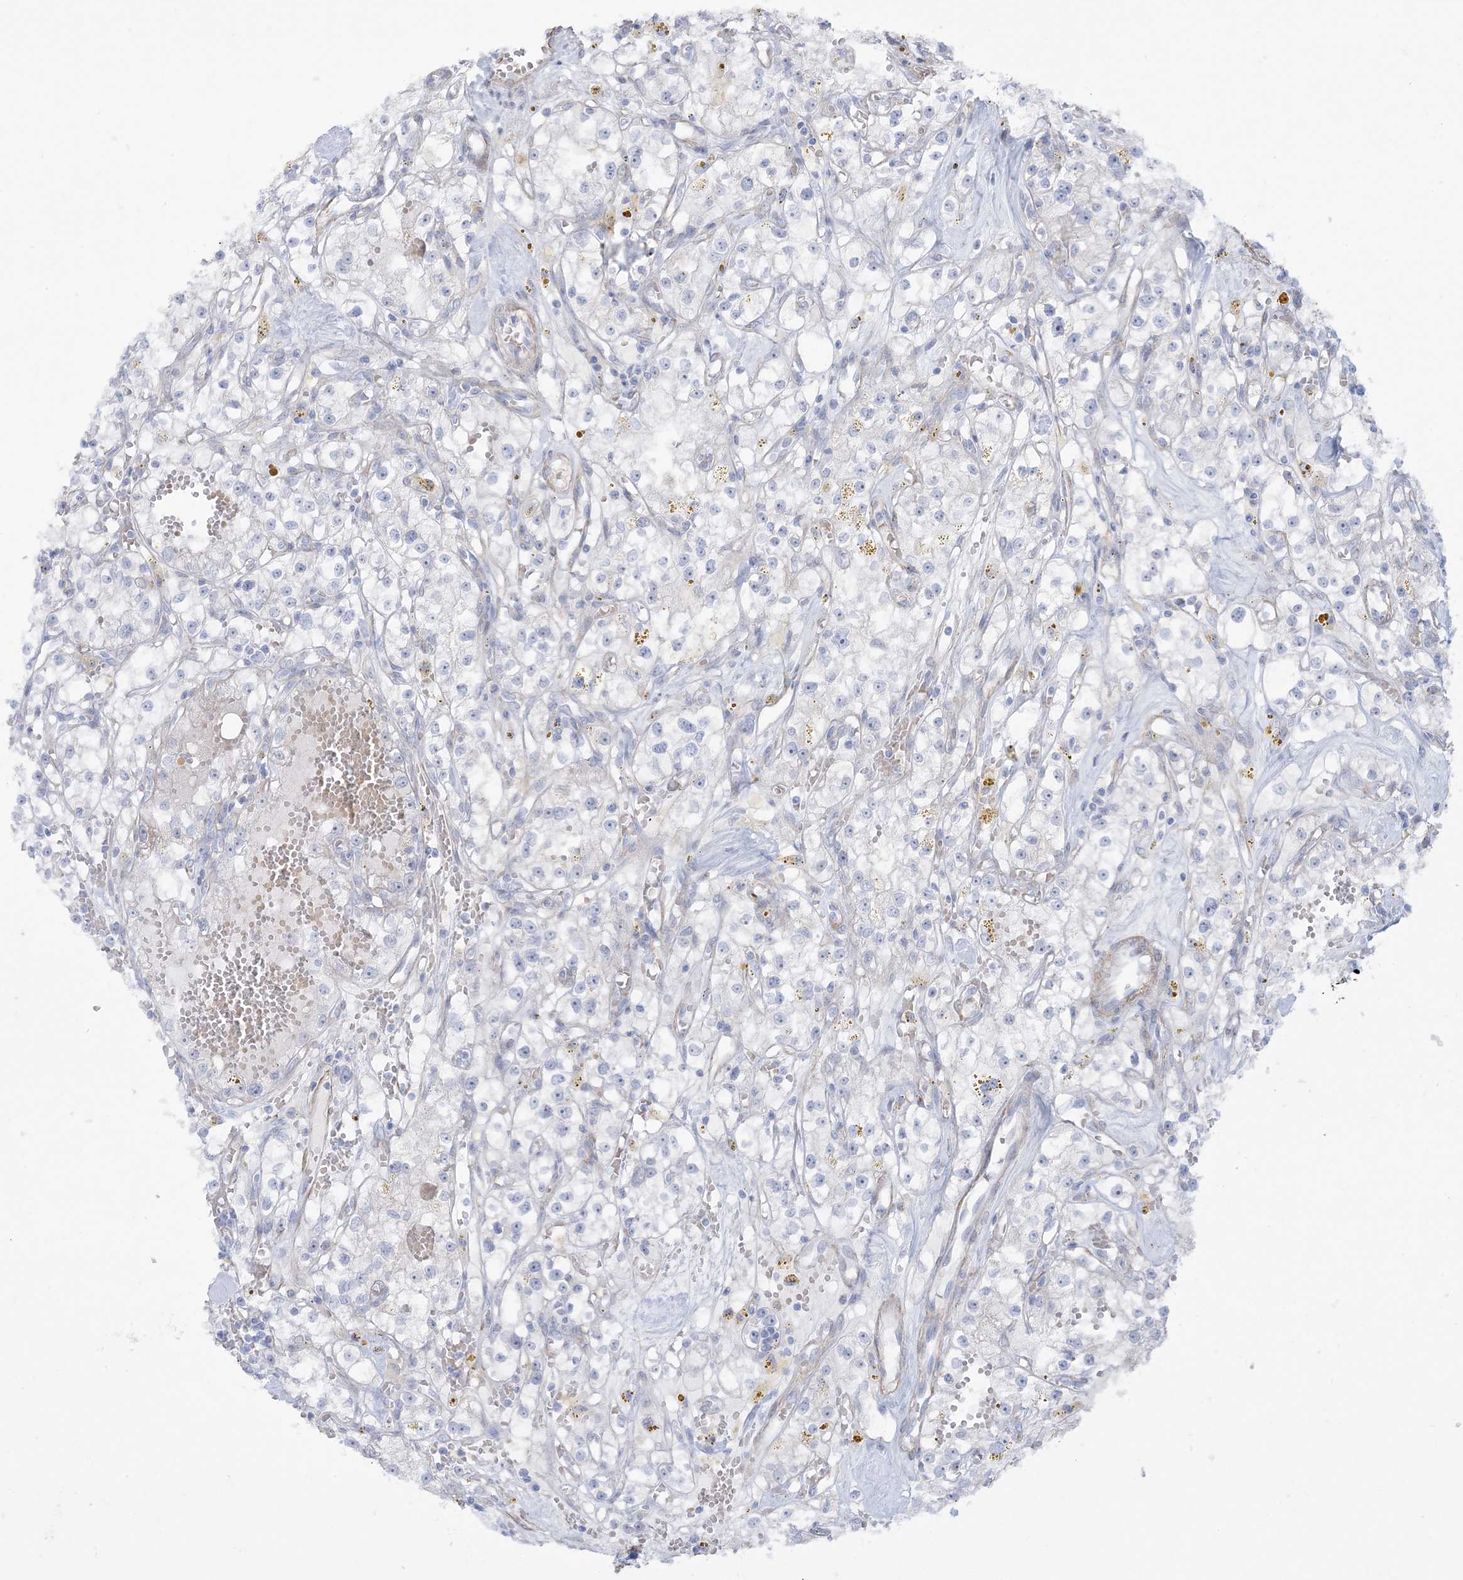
{"staining": {"intensity": "negative", "quantity": "none", "location": "none"}, "tissue": "renal cancer", "cell_type": "Tumor cells", "image_type": "cancer", "snomed": [{"axis": "morphology", "description": "Adenocarcinoma, NOS"}, {"axis": "topography", "description": "Kidney"}], "caption": "Protein analysis of renal cancer (adenocarcinoma) reveals no significant expression in tumor cells.", "gene": "AGXT", "patient": {"sex": "male", "age": 56}}